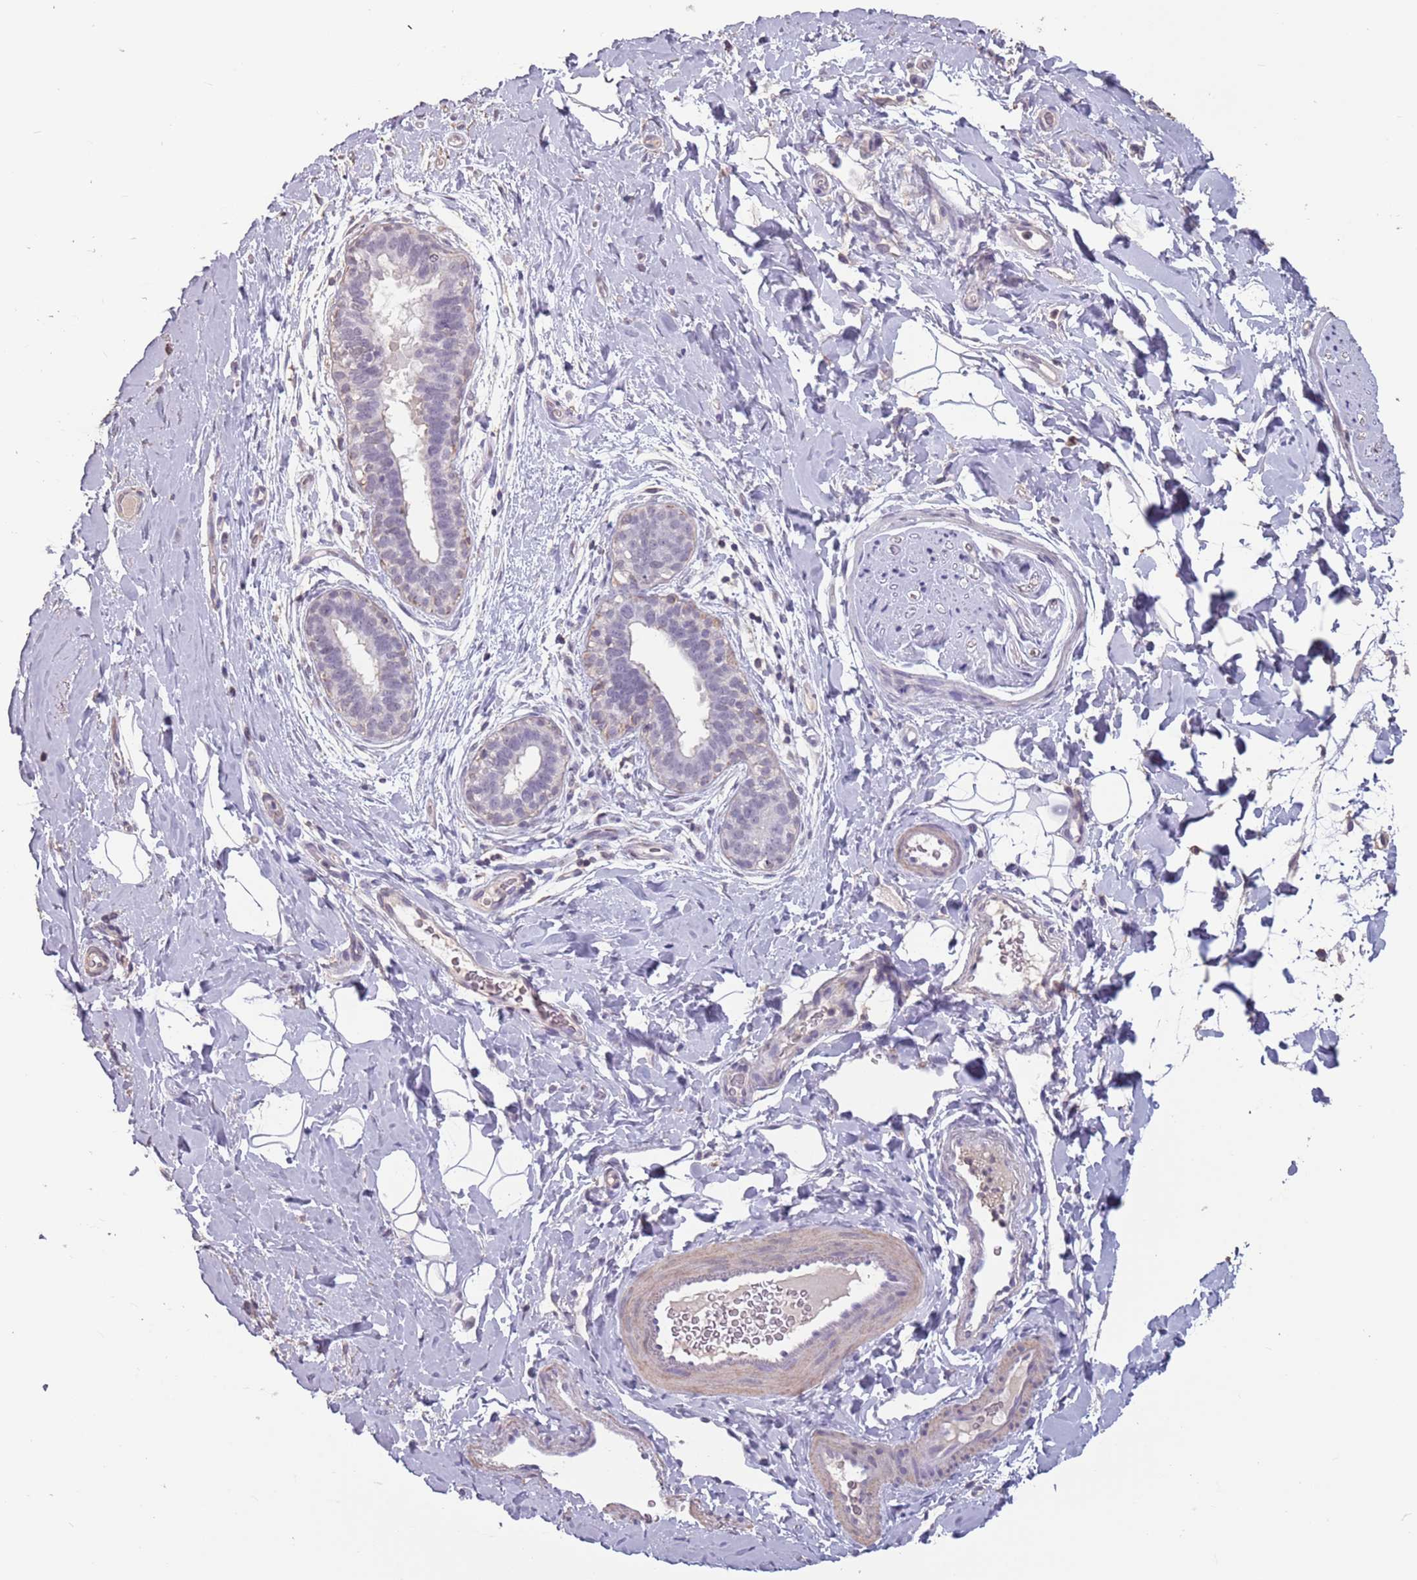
{"staining": {"intensity": "negative", "quantity": "none", "location": "none"}, "tissue": "adipose tissue", "cell_type": "Adipocytes", "image_type": "normal", "snomed": [{"axis": "morphology", "description": "Normal tissue, NOS"}, {"axis": "topography", "description": "Breast"}], "caption": "IHC photomicrograph of unremarkable adipose tissue: adipose tissue stained with DAB (3,3'-diaminobenzidine) shows no significant protein staining in adipocytes.", "gene": "SUN5", "patient": {"sex": "female", "age": 26}}